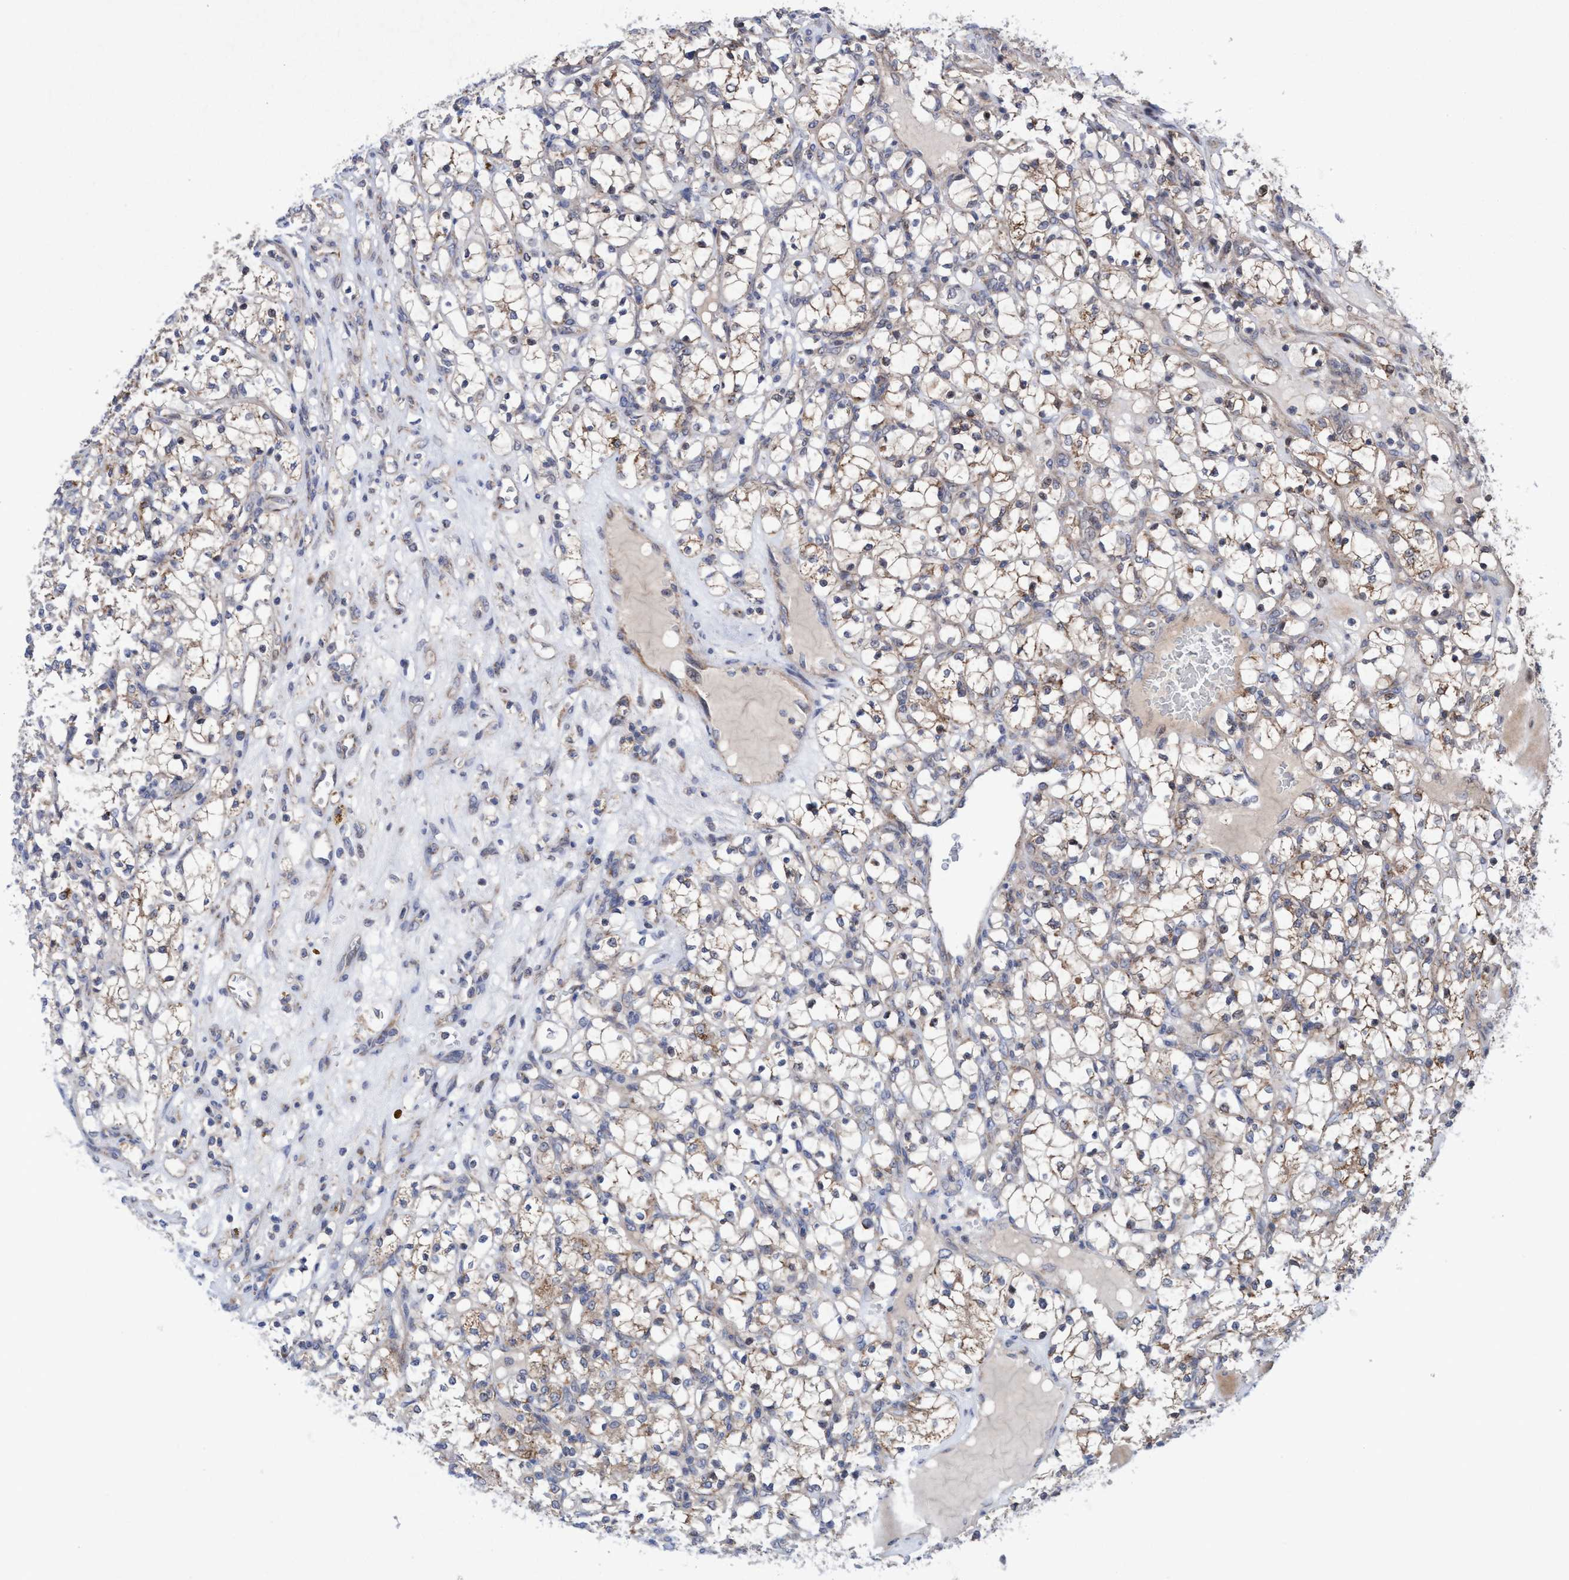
{"staining": {"intensity": "weak", "quantity": "<25%", "location": "cytoplasmic/membranous"}, "tissue": "renal cancer", "cell_type": "Tumor cells", "image_type": "cancer", "snomed": [{"axis": "morphology", "description": "Adenocarcinoma, NOS"}, {"axis": "topography", "description": "Kidney"}], "caption": "A micrograph of renal adenocarcinoma stained for a protein exhibits no brown staining in tumor cells.", "gene": "P2RY14", "patient": {"sex": "female", "age": 69}}